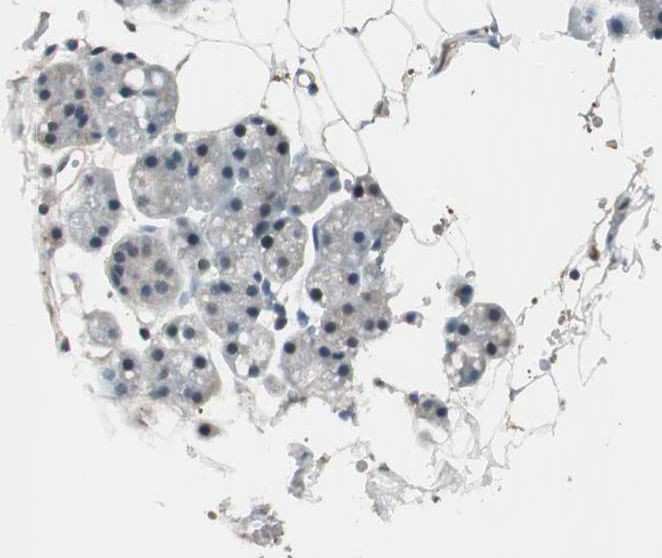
{"staining": {"intensity": "weak", "quantity": "<25%", "location": "cytoplasmic/membranous"}, "tissue": "salivary gland", "cell_type": "Glandular cells", "image_type": "normal", "snomed": [{"axis": "morphology", "description": "Normal tissue, NOS"}, {"axis": "topography", "description": "Salivary gland"}], "caption": "This image is of unremarkable salivary gland stained with immunohistochemistry (IHC) to label a protein in brown with the nuclei are counter-stained blue. There is no positivity in glandular cells.", "gene": "USP5", "patient": {"sex": "male", "age": 62}}